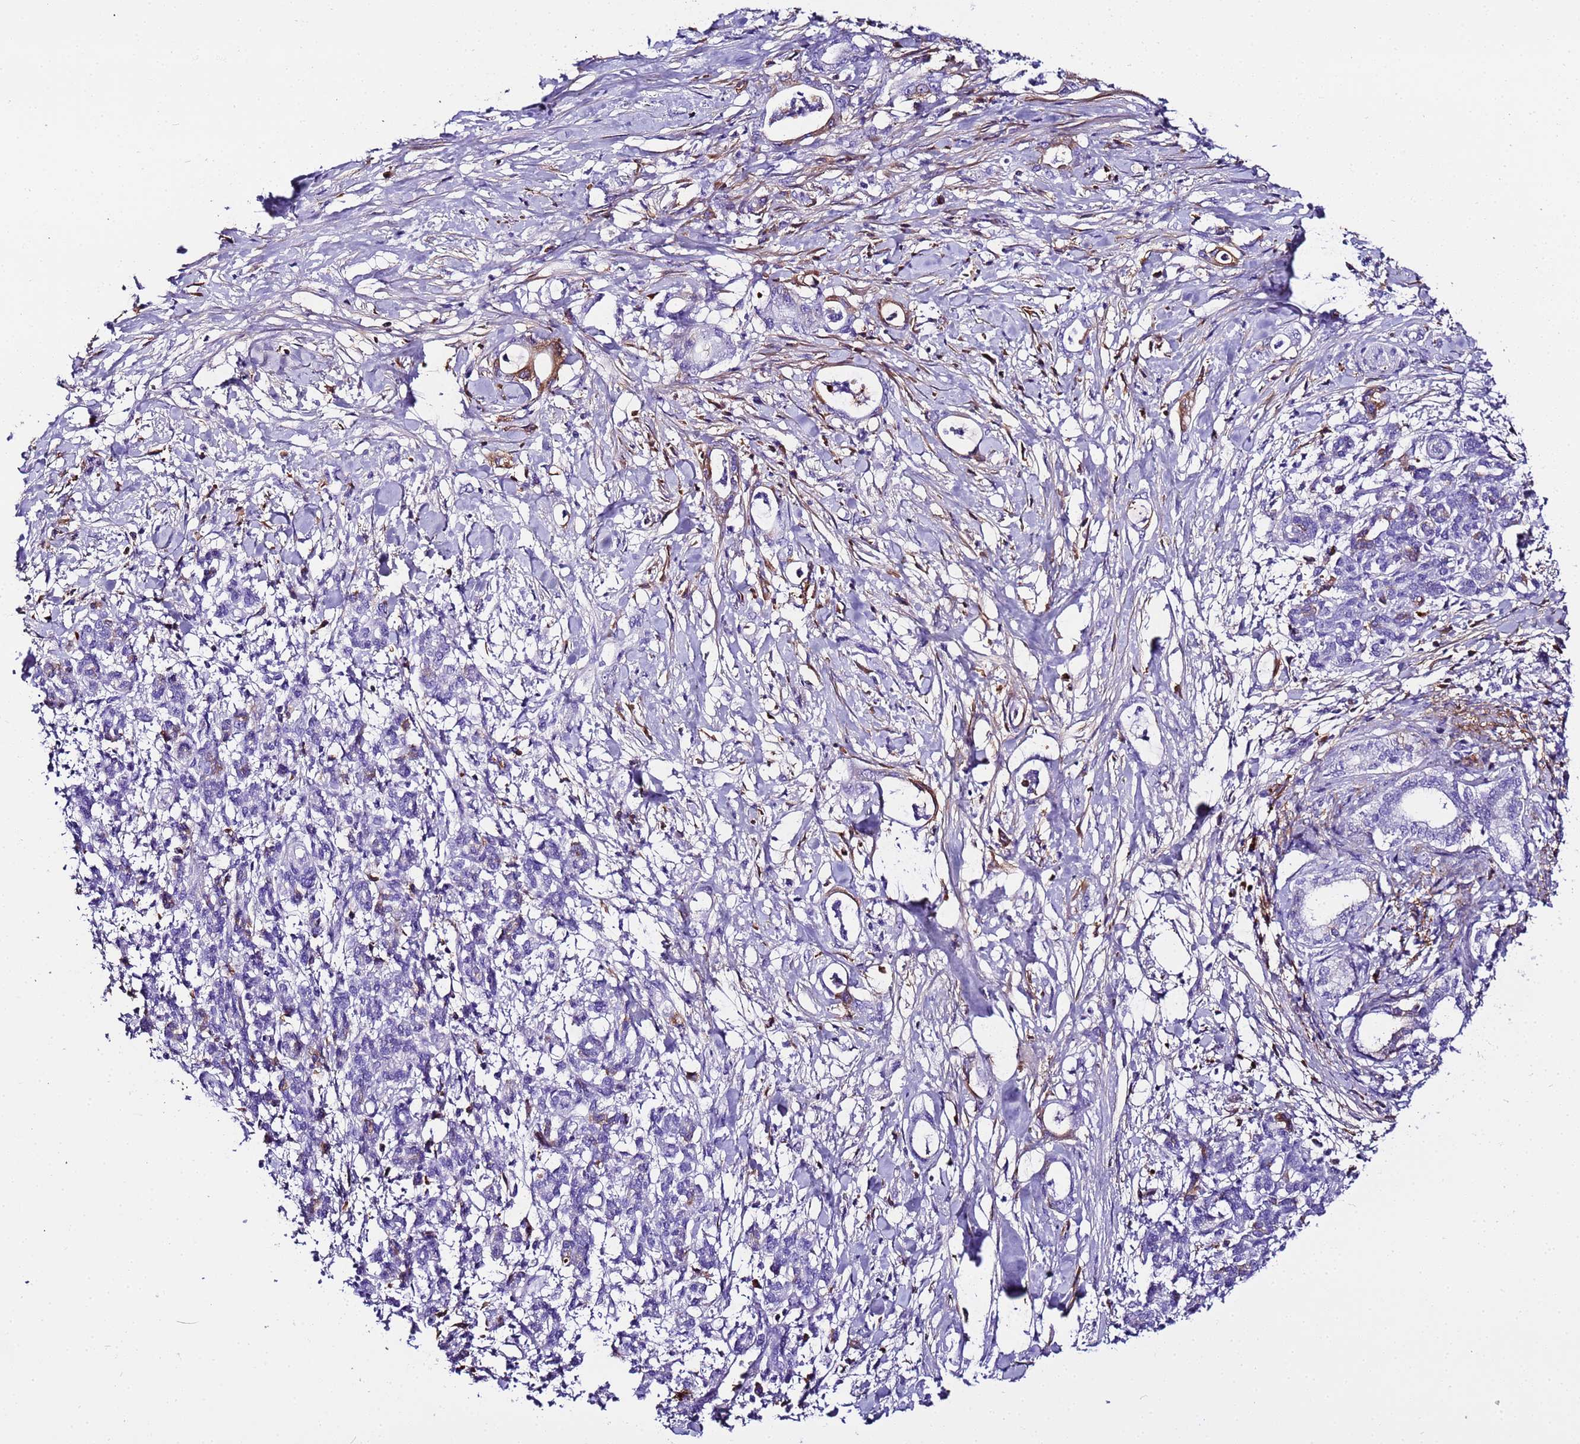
{"staining": {"intensity": "negative", "quantity": "none", "location": "none"}, "tissue": "pancreatic cancer", "cell_type": "Tumor cells", "image_type": "cancer", "snomed": [{"axis": "morphology", "description": "Adenocarcinoma, NOS"}, {"axis": "topography", "description": "Pancreas"}], "caption": "Photomicrograph shows no protein expression in tumor cells of pancreatic cancer (adenocarcinoma) tissue.", "gene": "CFHR2", "patient": {"sex": "female", "age": 55}}